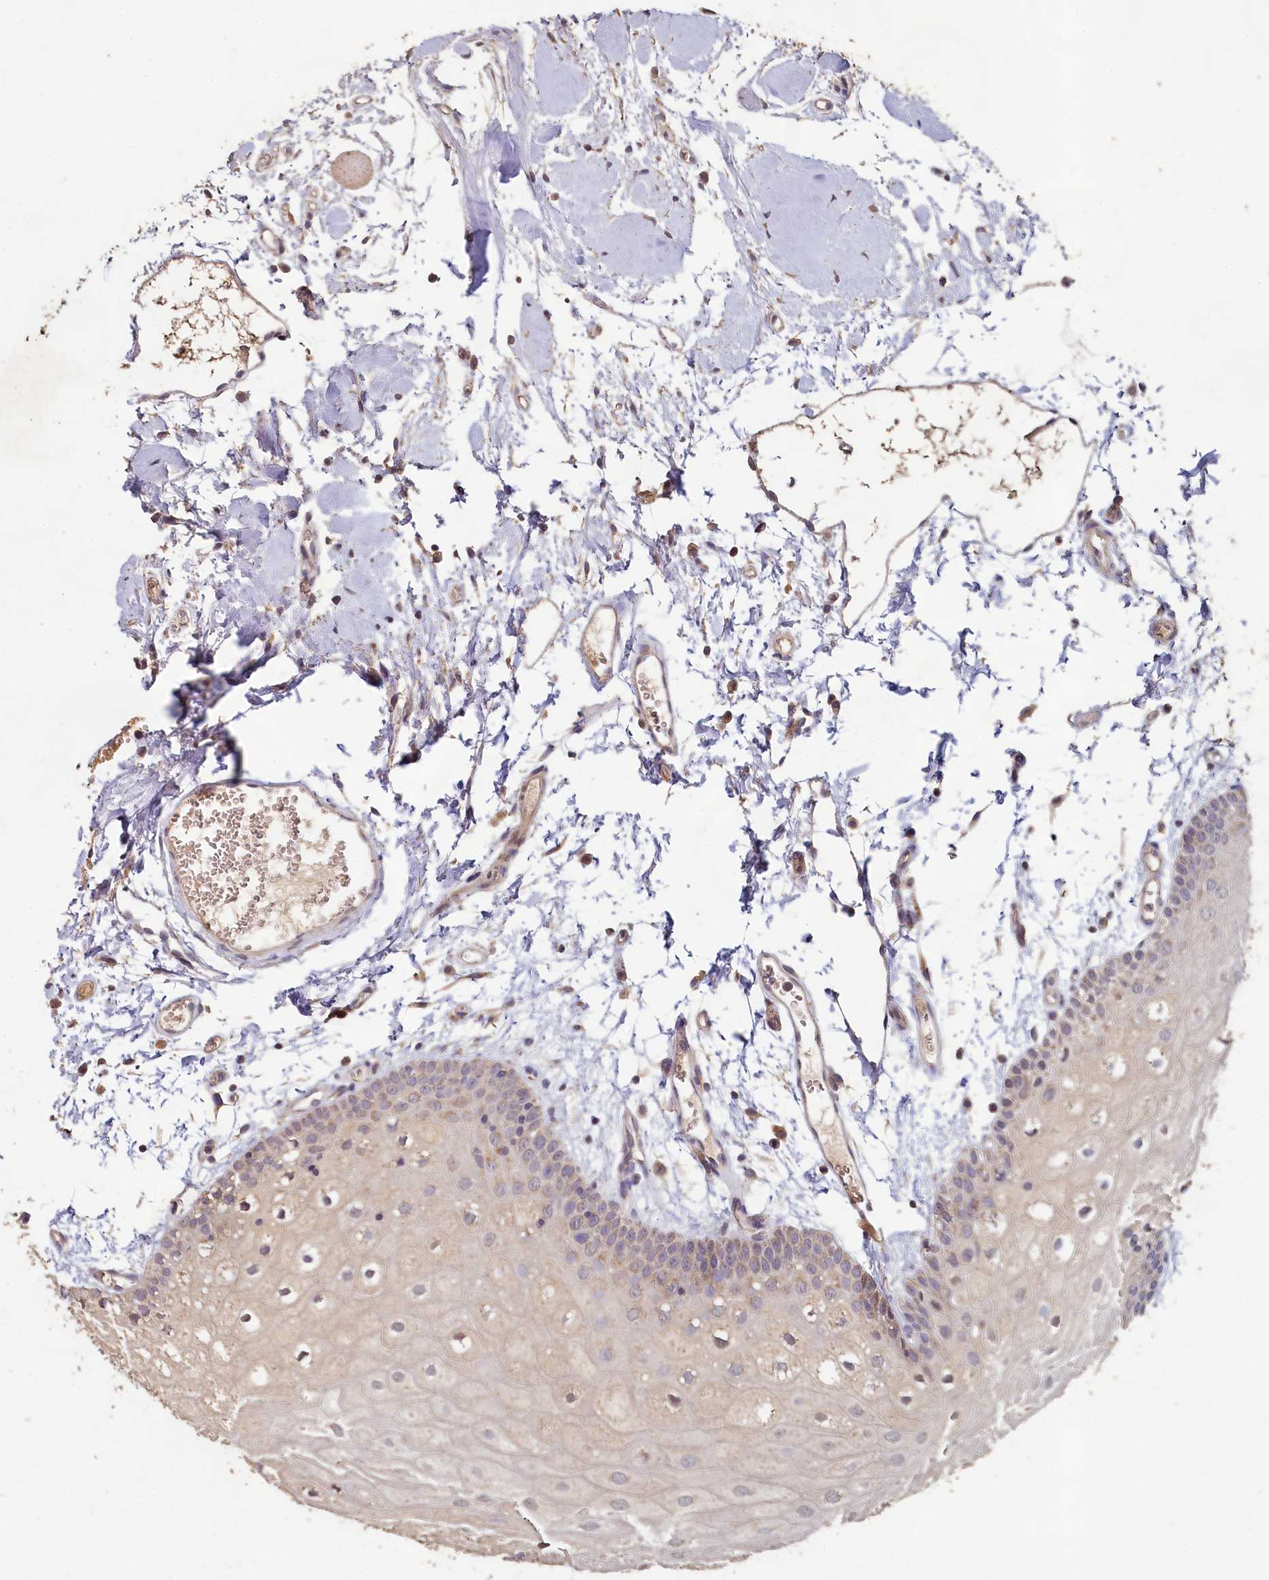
{"staining": {"intensity": "weak", "quantity": "<25%", "location": "cytoplasmic/membranous"}, "tissue": "oral mucosa", "cell_type": "Squamous epithelial cells", "image_type": "normal", "snomed": [{"axis": "morphology", "description": "Normal tissue, NOS"}, {"axis": "topography", "description": "Oral tissue"}, {"axis": "topography", "description": "Tounge, NOS"}], "caption": "A photomicrograph of human oral mucosa is negative for staining in squamous epithelial cells. (DAB IHC visualized using brightfield microscopy, high magnification).", "gene": "FUNDC1", "patient": {"sex": "female", "age": 73}}